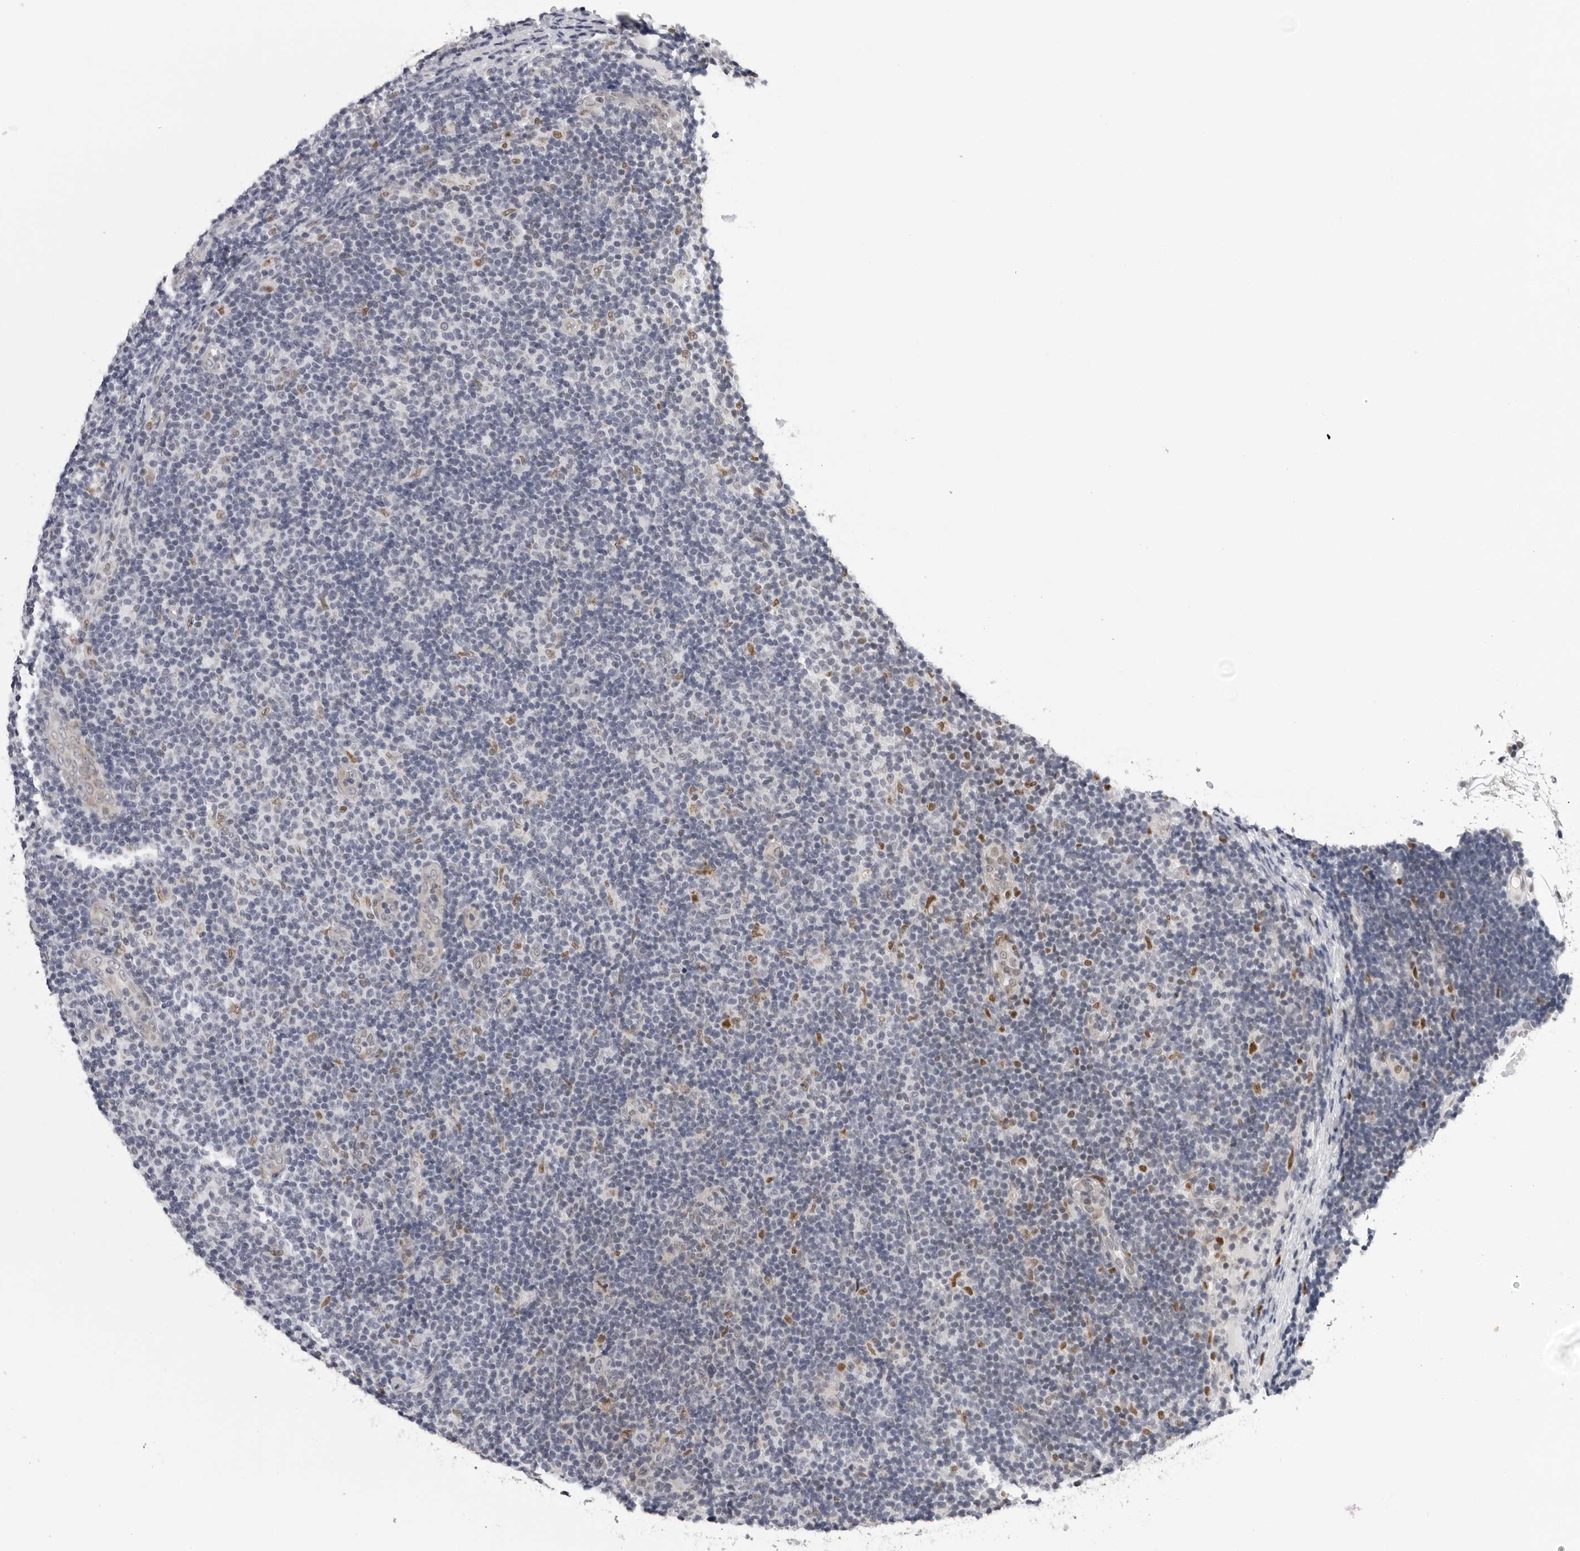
{"staining": {"intensity": "negative", "quantity": "none", "location": "none"}, "tissue": "lymphoma", "cell_type": "Tumor cells", "image_type": "cancer", "snomed": [{"axis": "morphology", "description": "Malignant lymphoma, non-Hodgkin's type, Low grade"}, {"axis": "topography", "description": "Lymph node"}], "caption": "Immunohistochemistry of human malignant lymphoma, non-Hodgkin's type (low-grade) demonstrates no staining in tumor cells. (Brightfield microscopy of DAB IHC at high magnification).", "gene": "CPT2", "patient": {"sex": "male", "age": 83}}